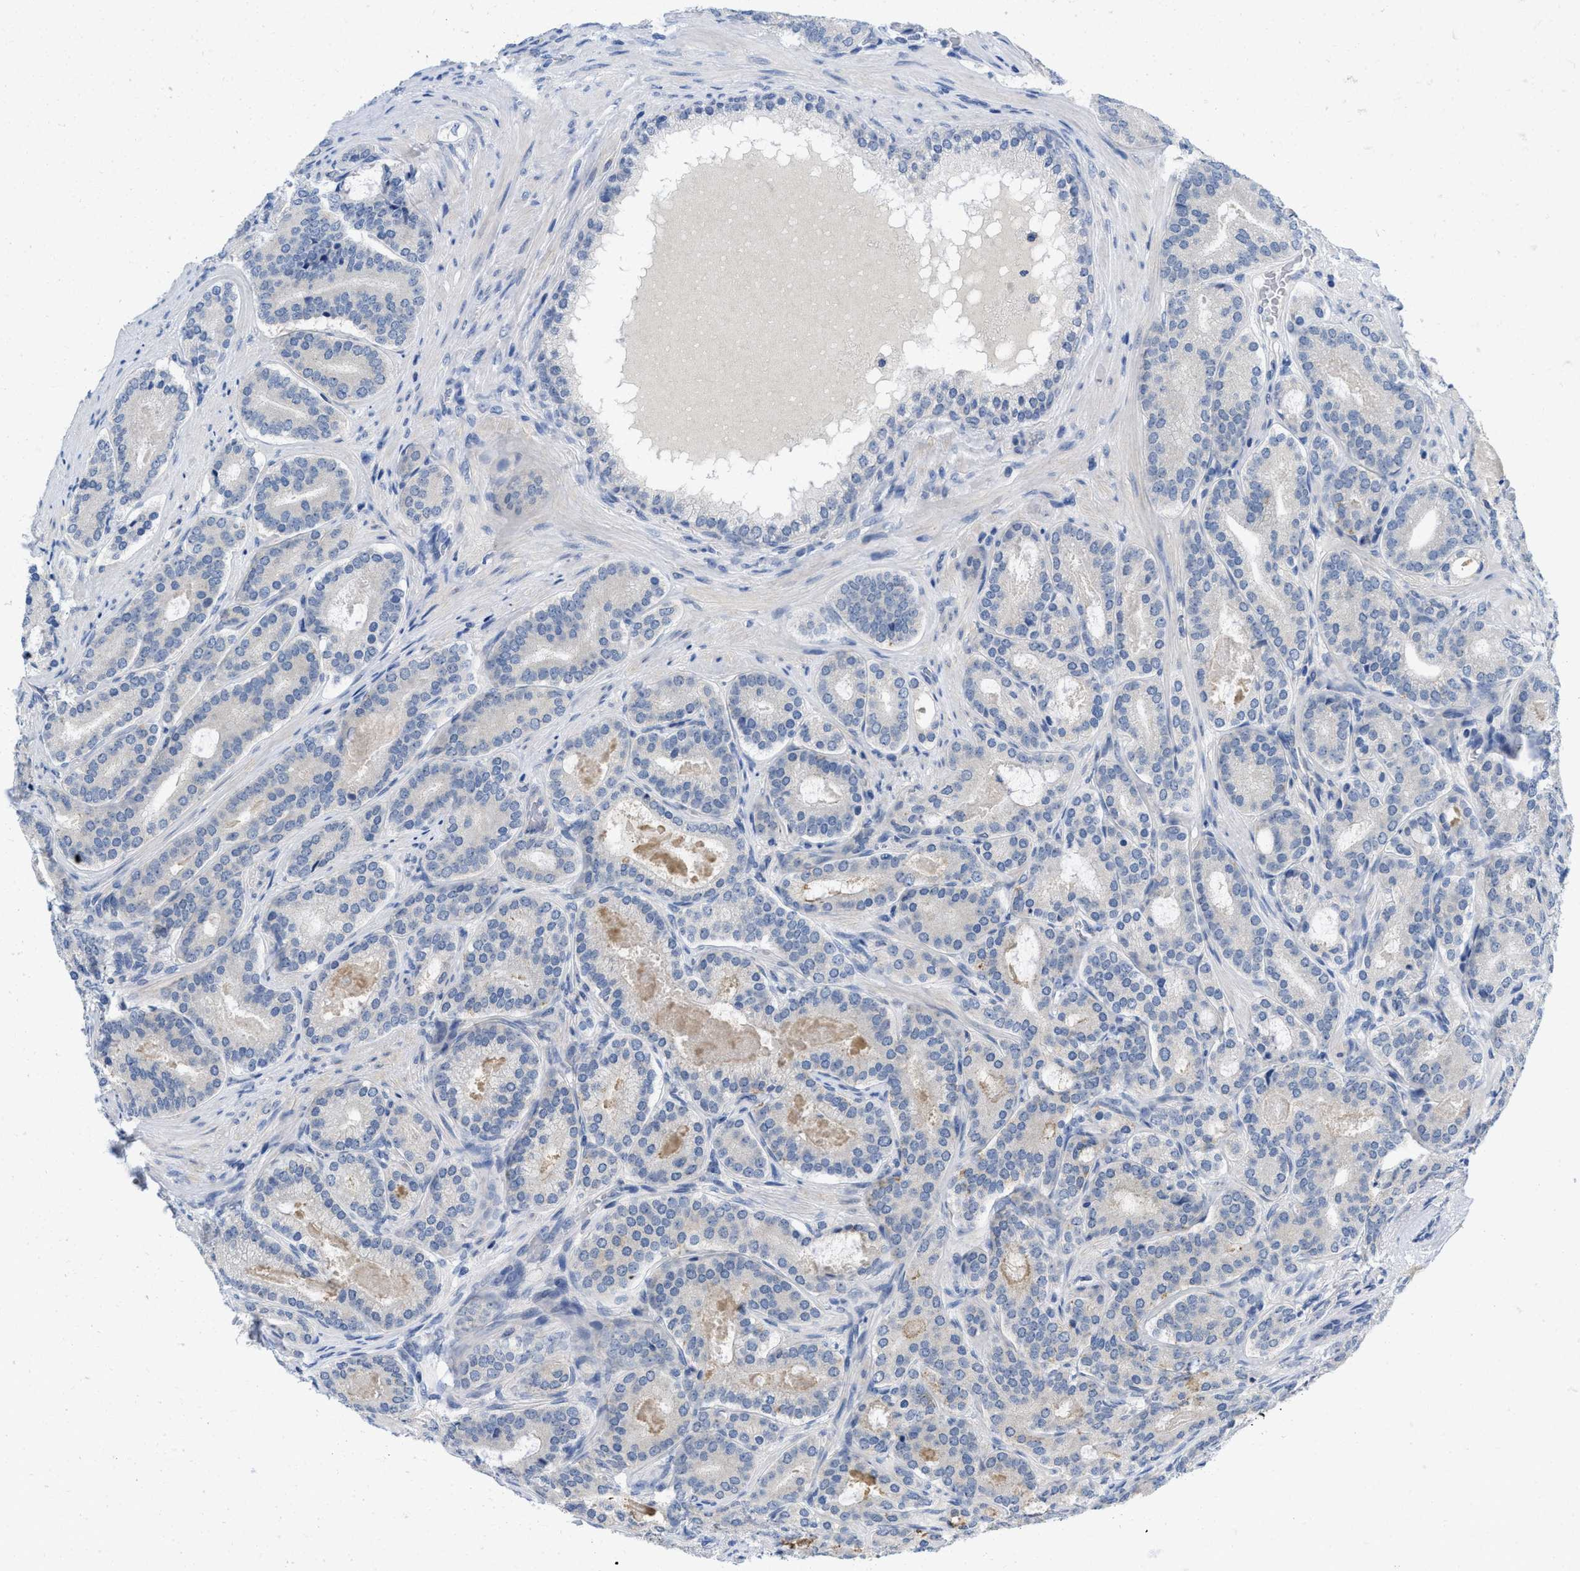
{"staining": {"intensity": "negative", "quantity": "none", "location": "none"}, "tissue": "prostate cancer", "cell_type": "Tumor cells", "image_type": "cancer", "snomed": [{"axis": "morphology", "description": "Adenocarcinoma, High grade"}, {"axis": "topography", "description": "Prostate"}], "caption": "Tumor cells are negative for brown protein staining in adenocarcinoma (high-grade) (prostate).", "gene": "PYY", "patient": {"sex": "male", "age": 60}}